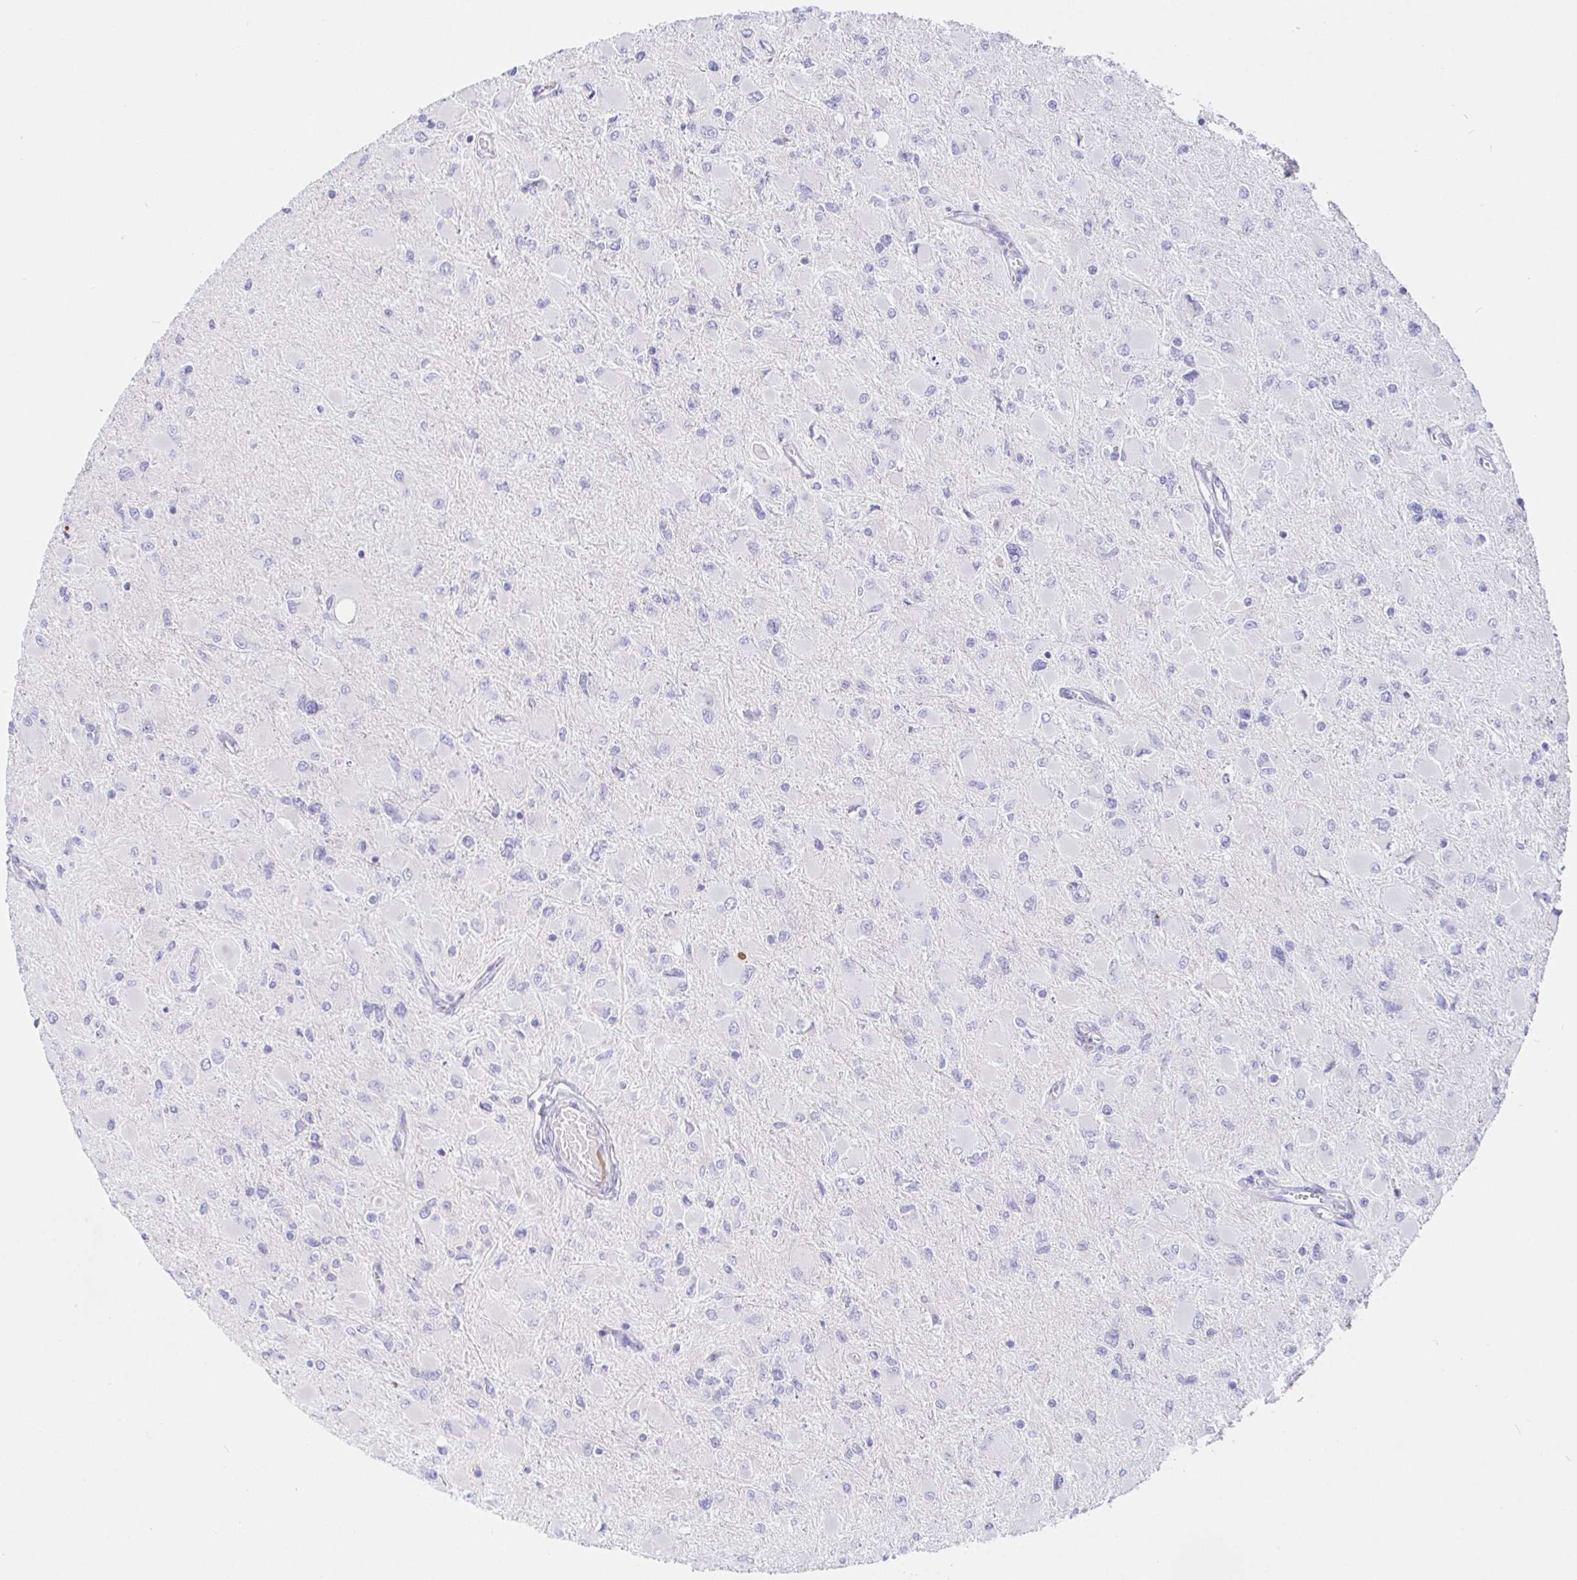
{"staining": {"intensity": "negative", "quantity": "none", "location": "none"}, "tissue": "glioma", "cell_type": "Tumor cells", "image_type": "cancer", "snomed": [{"axis": "morphology", "description": "Glioma, malignant, High grade"}, {"axis": "topography", "description": "Cerebral cortex"}], "caption": "Tumor cells are negative for protein expression in human glioma.", "gene": "SAA4", "patient": {"sex": "female", "age": 36}}